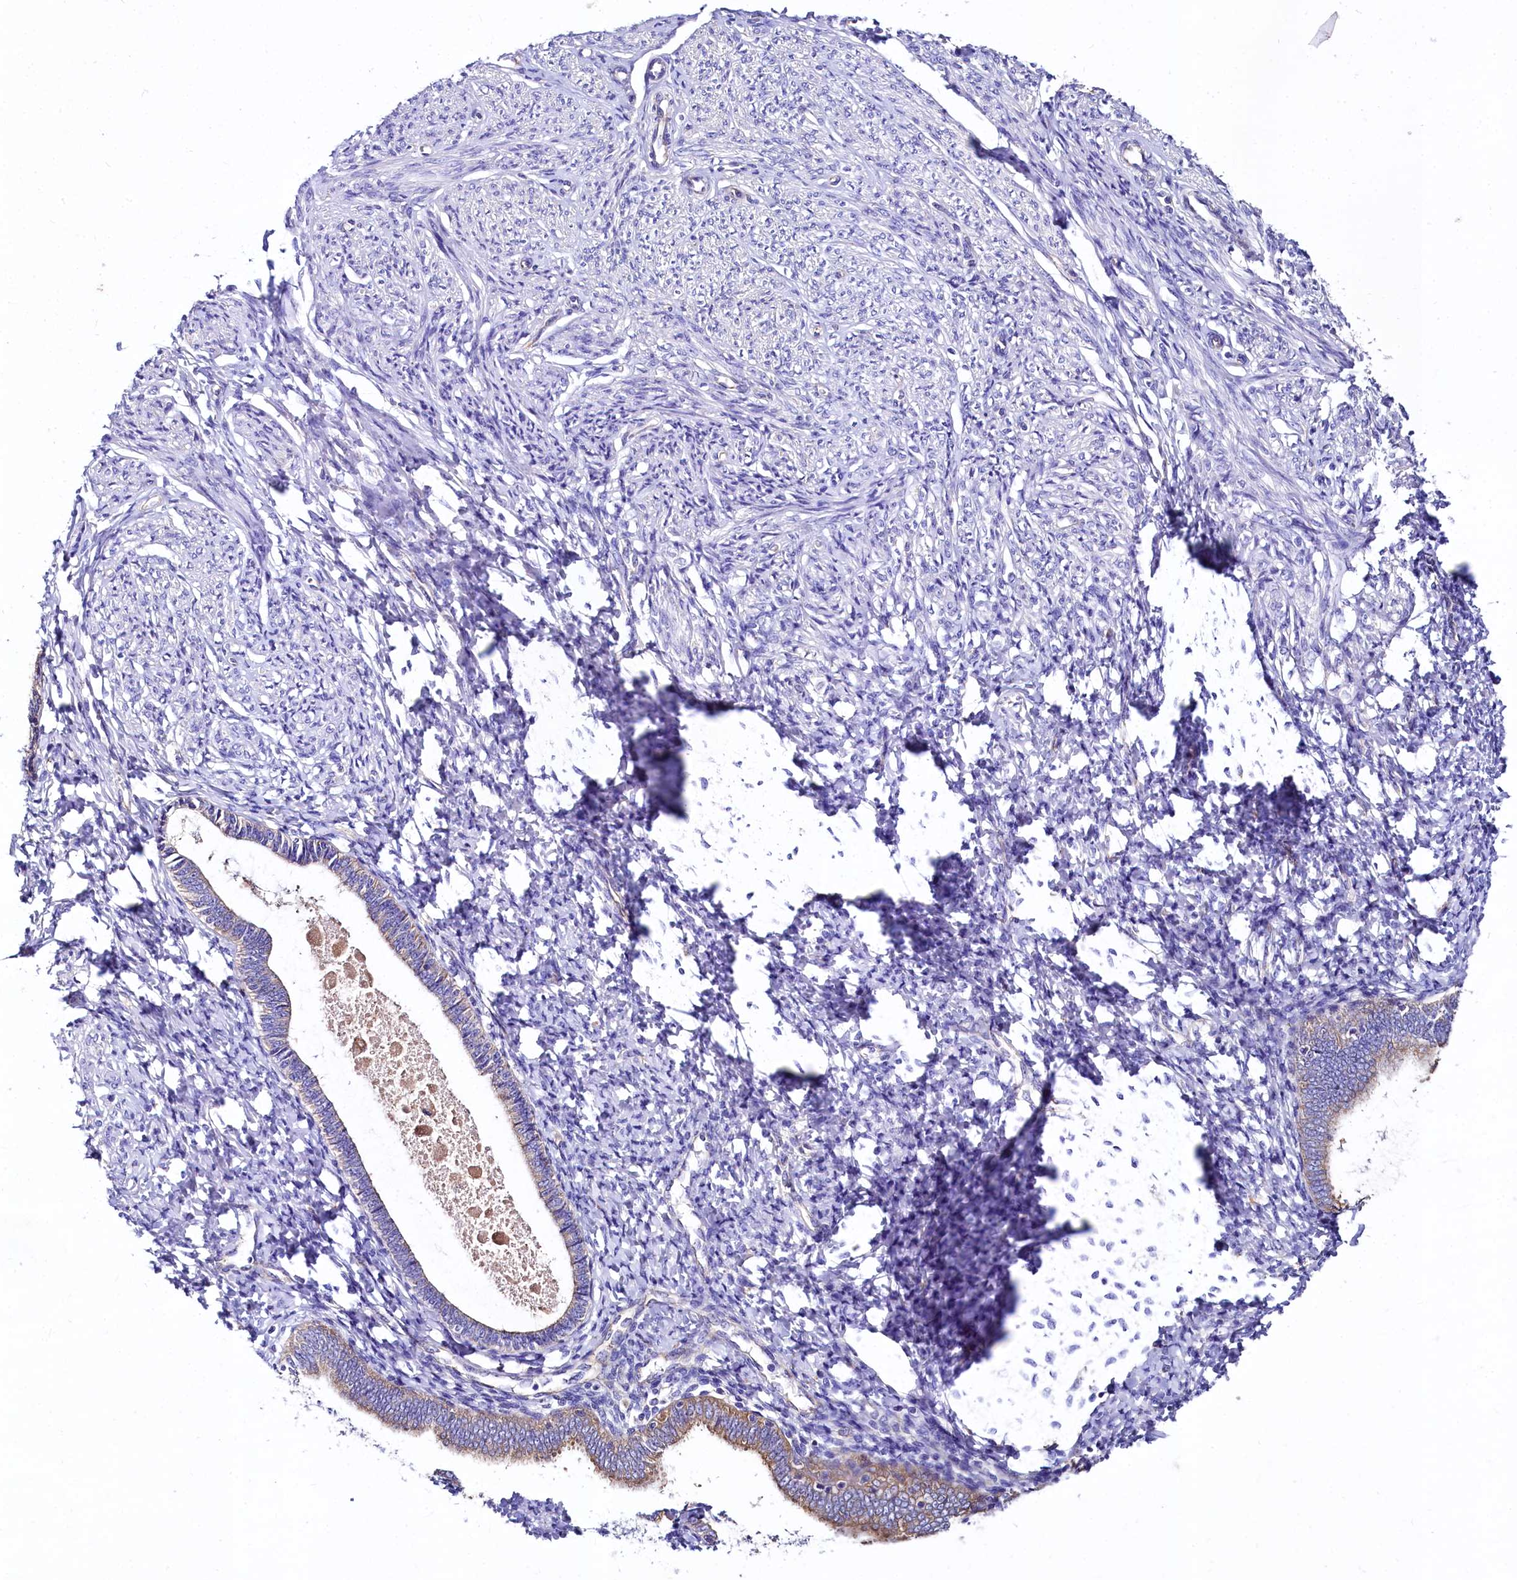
{"staining": {"intensity": "negative", "quantity": "none", "location": "none"}, "tissue": "endometrium", "cell_type": "Cells in endometrial stroma", "image_type": "normal", "snomed": [{"axis": "morphology", "description": "Normal tissue, NOS"}, {"axis": "topography", "description": "Endometrium"}], "caption": "A micrograph of endometrium stained for a protein reveals no brown staining in cells in endometrial stroma. (Stains: DAB immunohistochemistry (IHC) with hematoxylin counter stain, Microscopy: brightfield microscopy at high magnification).", "gene": "QARS1", "patient": {"sex": "female", "age": 72}}